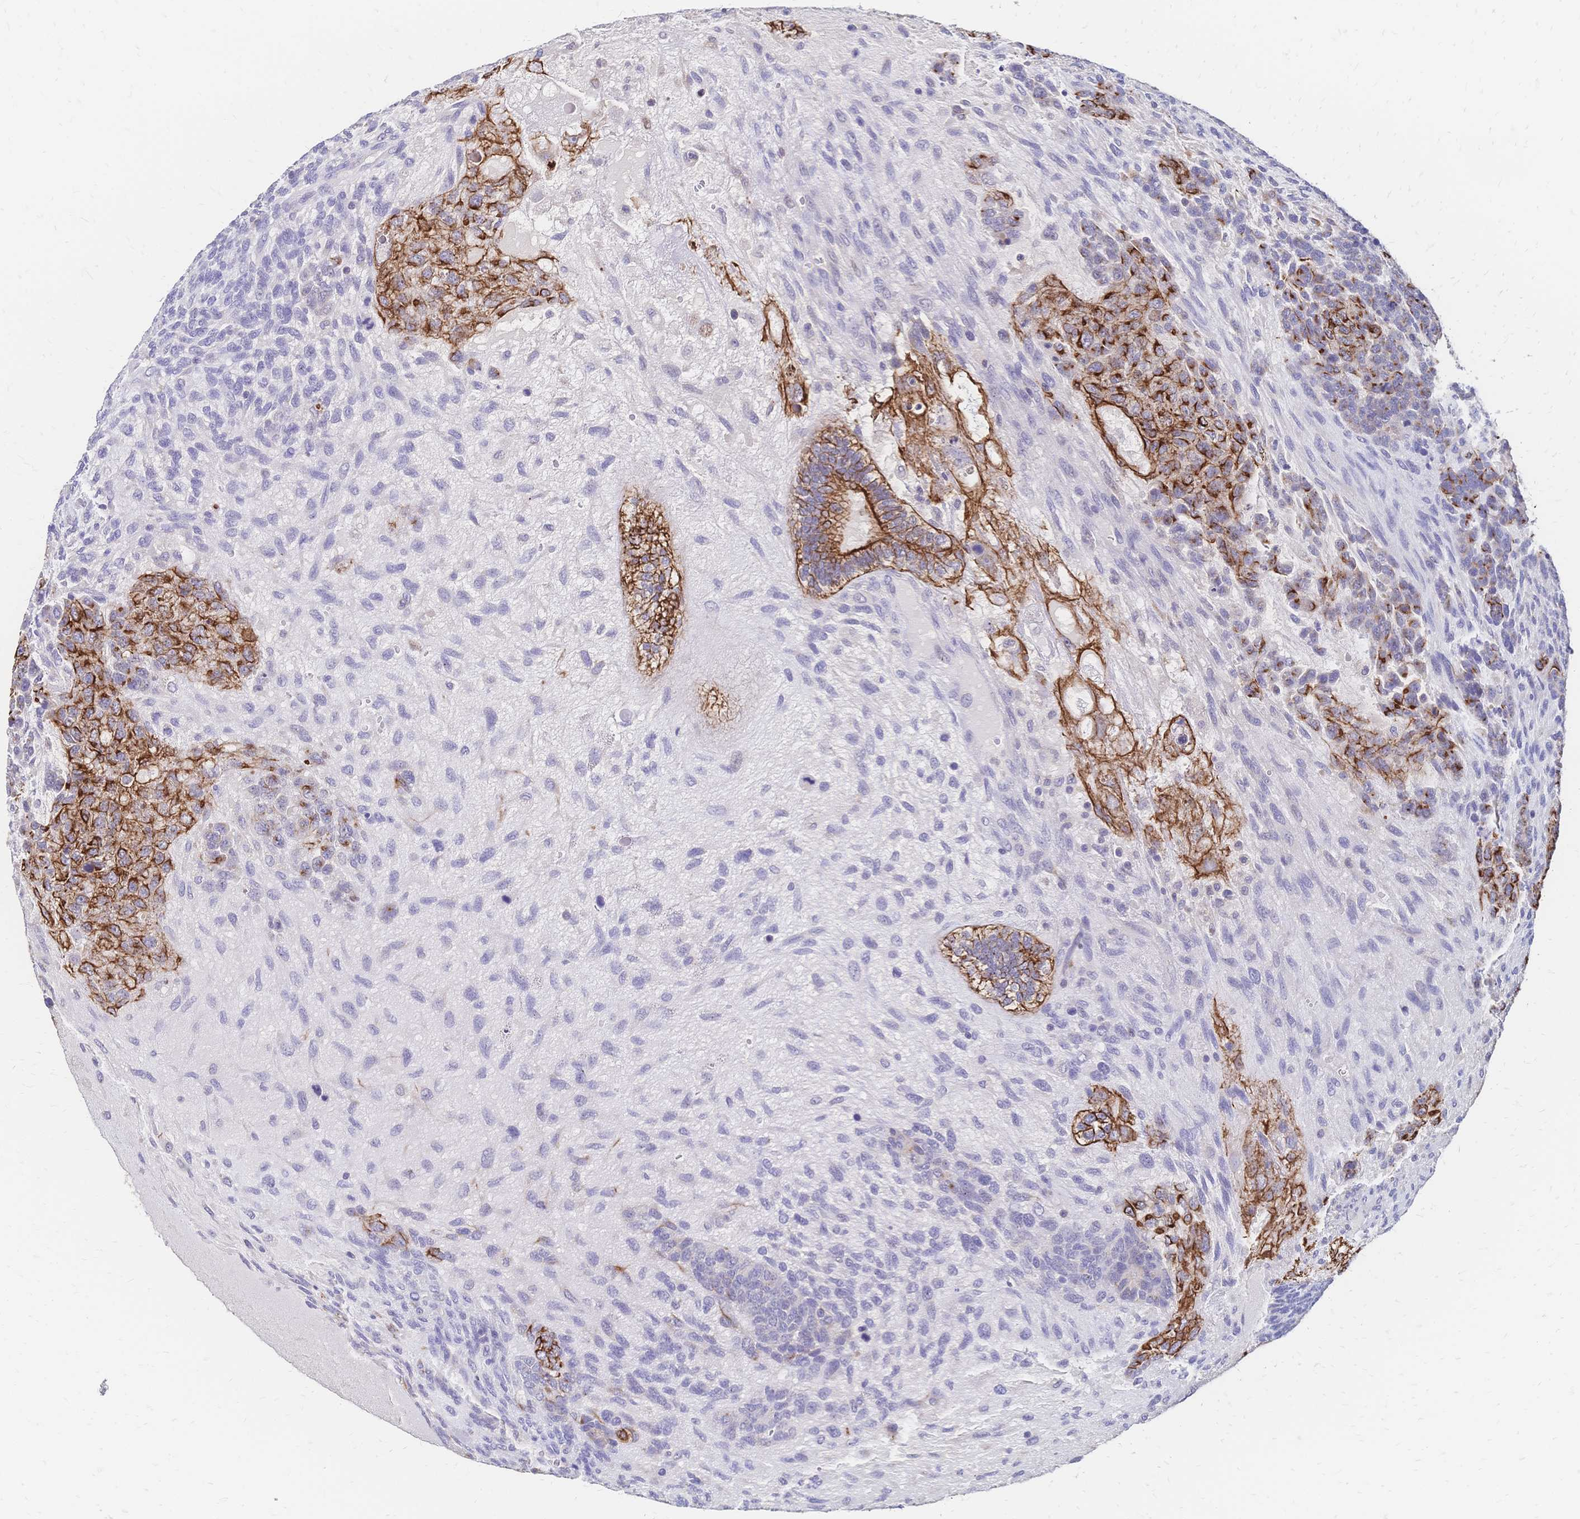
{"staining": {"intensity": "strong", "quantity": "25%-75%", "location": "cytoplasmic/membranous"}, "tissue": "testis cancer", "cell_type": "Tumor cells", "image_type": "cancer", "snomed": [{"axis": "morphology", "description": "Normal tissue, NOS"}, {"axis": "morphology", "description": "Carcinoma, Embryonal, NOS"}, {"axis": "topography", "description": "Testis"}, {"axis": "topography", "description": "Epididymis"}], "caption": "Immunohistochemistry (DAB) staining of testis cancer reveals strong cytoplasmic/membranous protein expression in about 25%-75% of tumor cells. Immunohistochemistry (ihc) stains the protein in brown and the nuclei are stained blue.", "gene": "DTNB", "patient": {"sex": "male", "age": 23}}